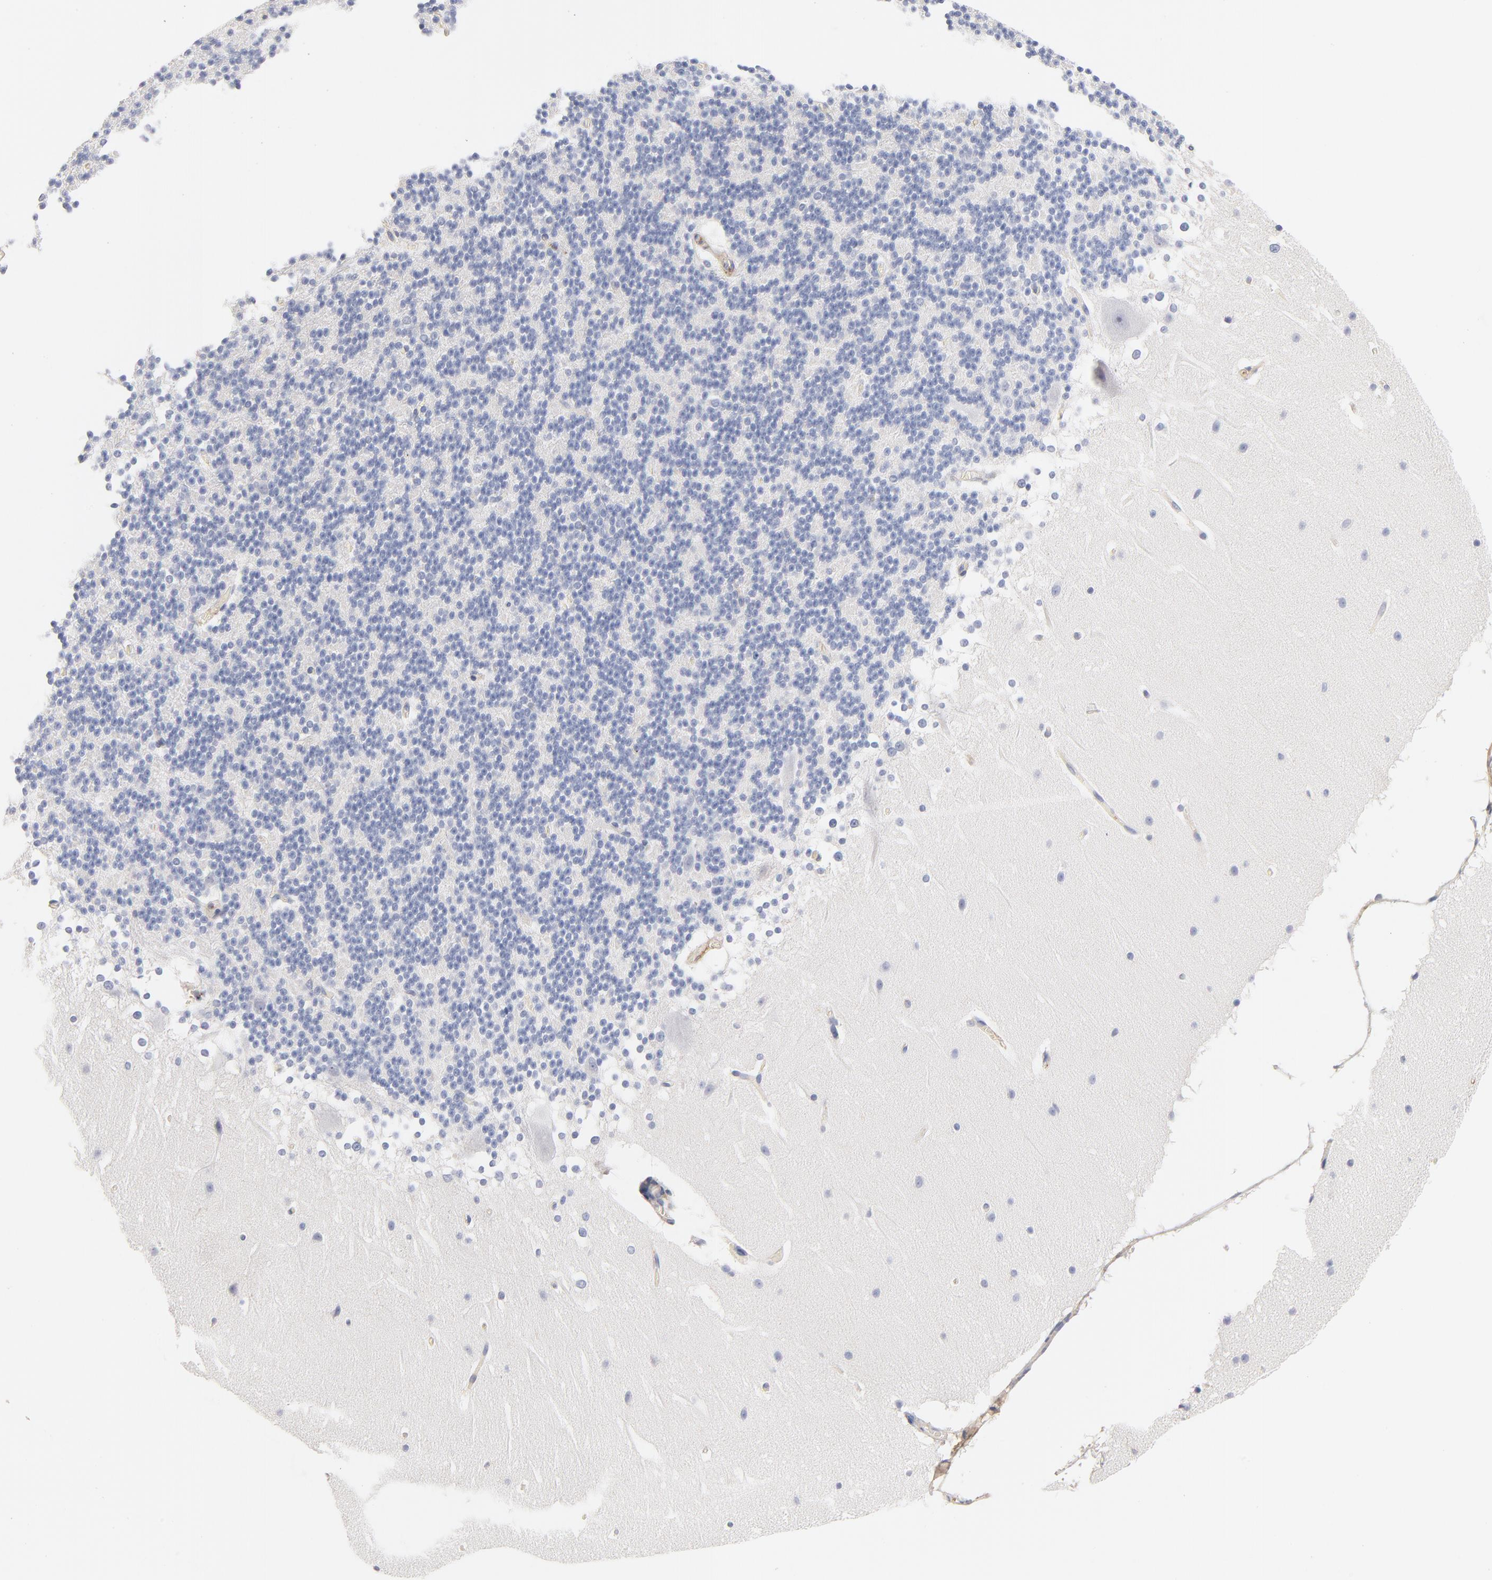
{"staining": {"intensity": "negative", "quantity": "none", "location": "none"}, "tissue": "cerebellum", "cell_type": "Cells in molecular layer", "image_type": "normal", "snomed": [{"axis": "morphology", "description": "Normal tissue, NOS"}, {"axis": "topography", "description": "Cerebellum"}], "caption": "An IHC image of unremarkable cerebellum is shown. There is no staining in cells in molecular layer of cerebellum. Nuclei are stained in blue.", "gene": "ITGA8", "patient": {"sex": "female", "age": 19}}